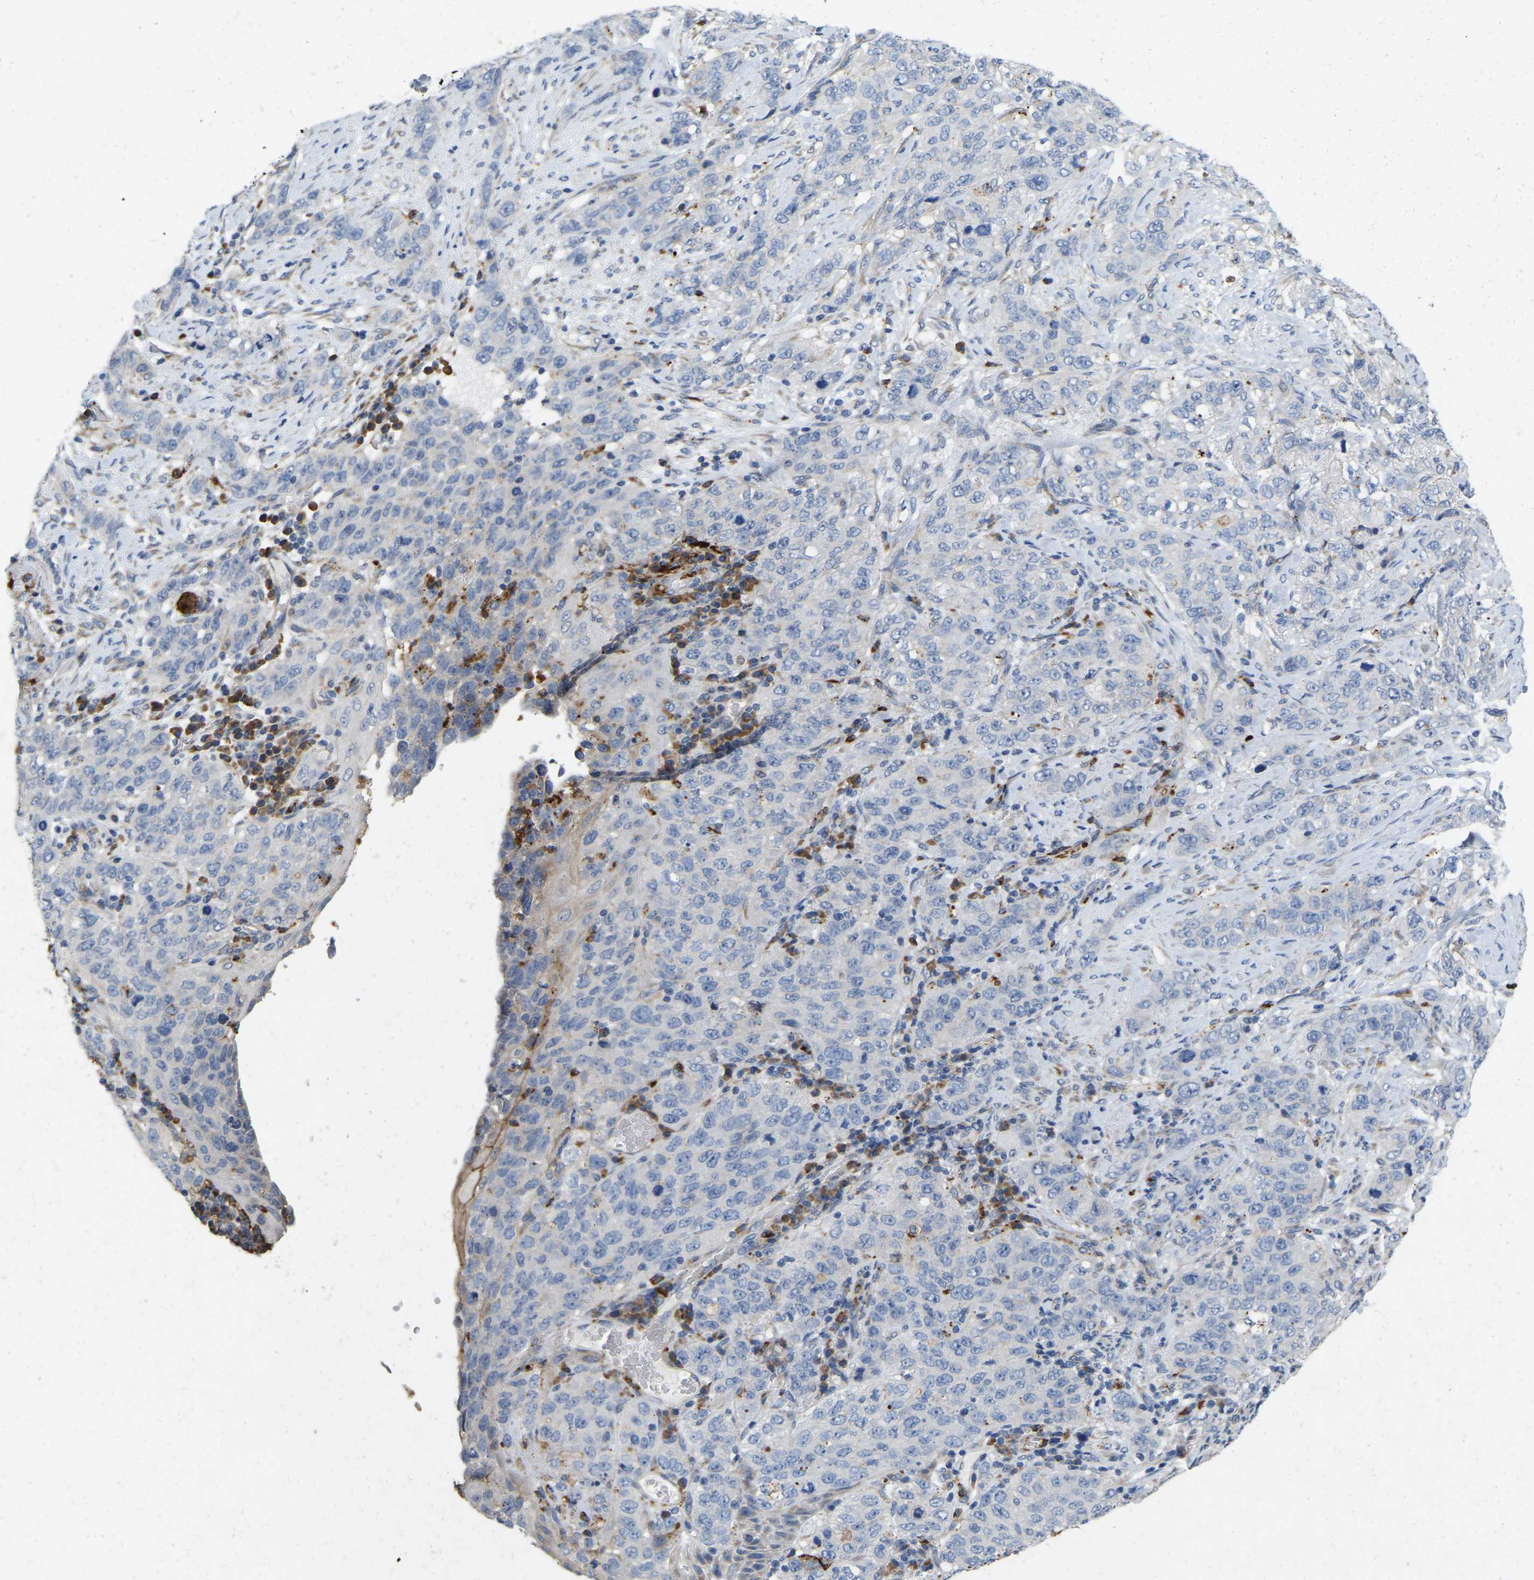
{"staining": {"intensity": "negative", "quantity": "none", "location": "none"}, "tissue": "stomach cancer", "cell_type": "Tumor cells", "image_type": "cancer", "snomed": [{"axis": "morphology", "description": "Adenocarcinoma, NOS"}, {"axis": "topography", "description": "Stomach"}], "caption": "The immunohistochemistry (IHC) image has no significant expression in tumor cells of stomach cancer (adenocarcinoma) tissue.", "gene": "RHEB", "patient": {"sex": "male", "age": 48}}